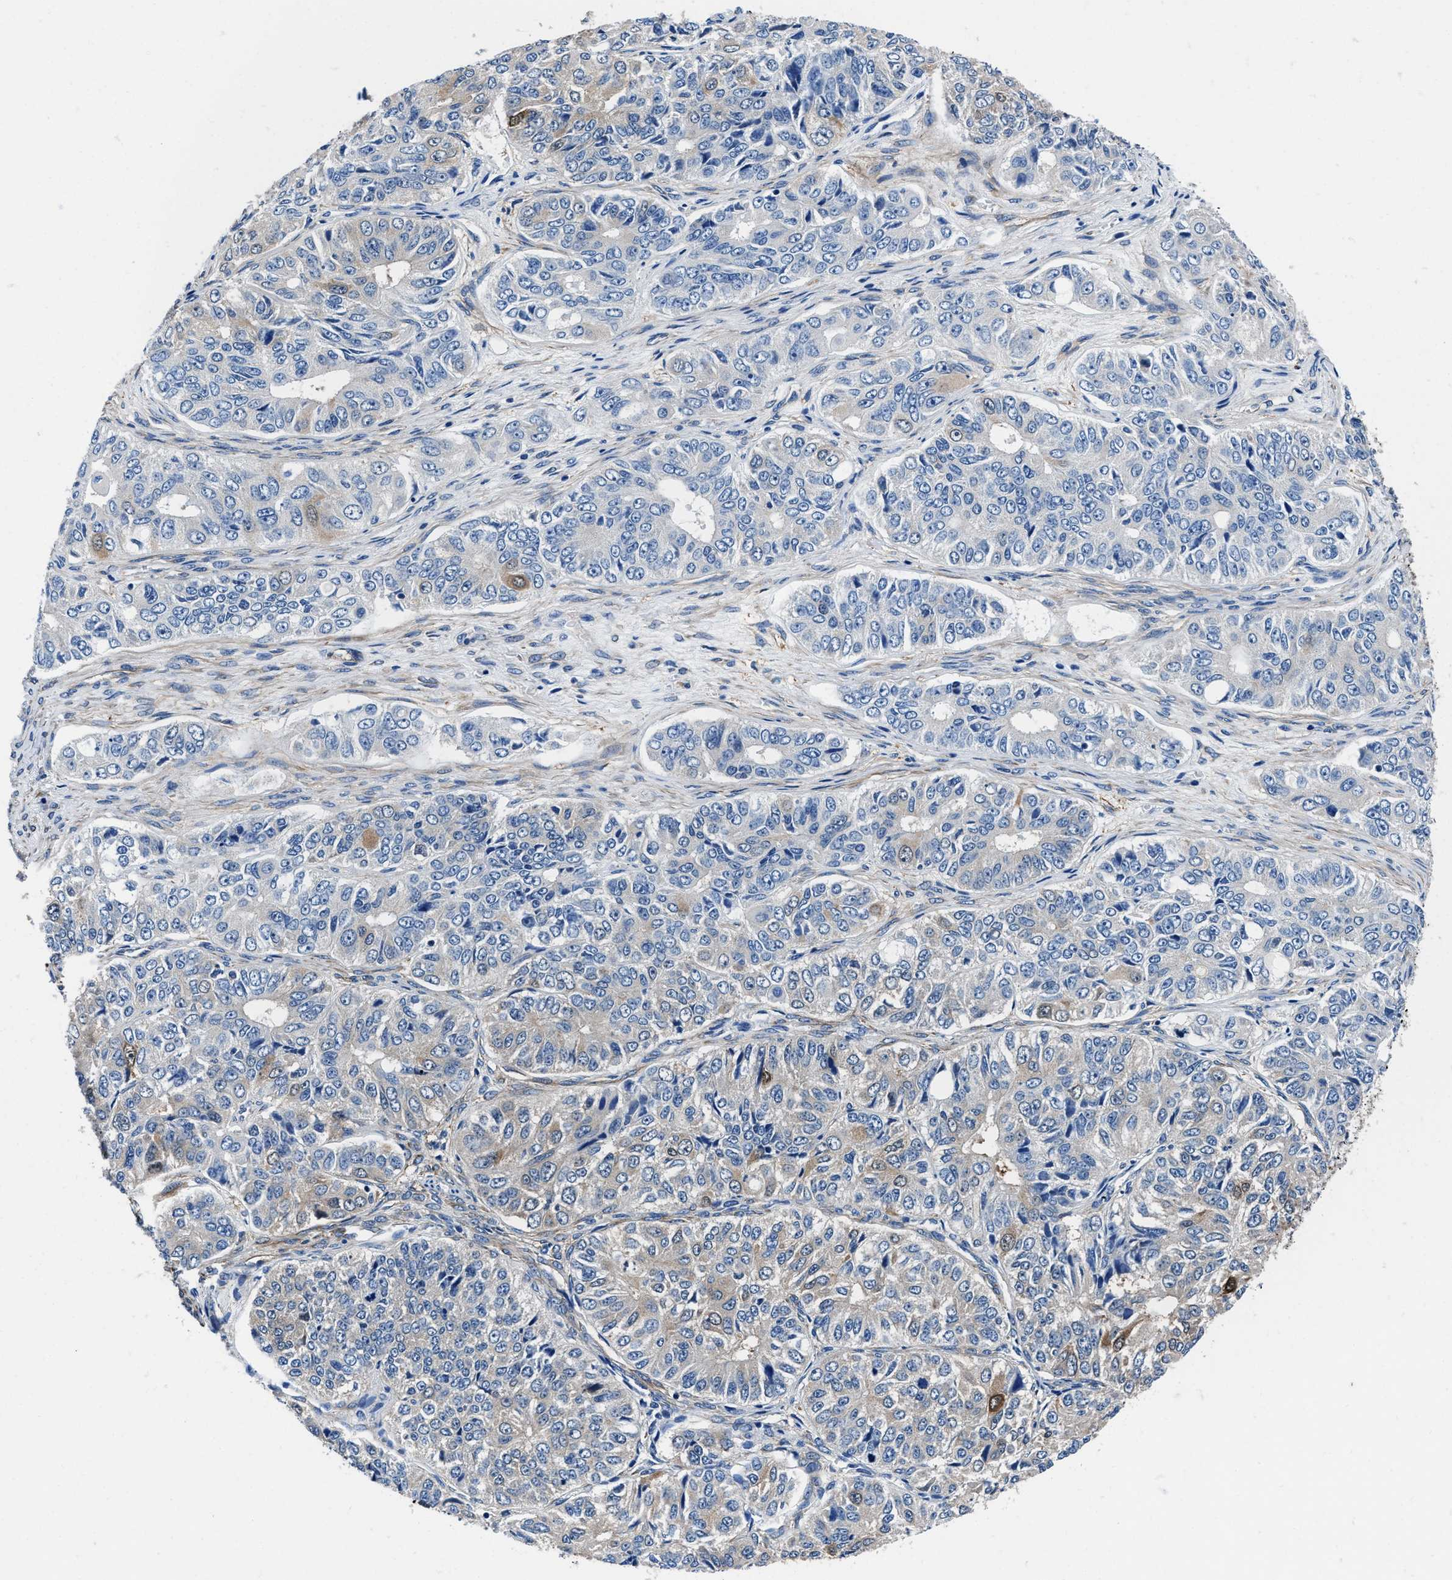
{"staining": {"intensity": "weak", "quantity": "25%-75%", "location": "cytoplasmic/membranous"}, "tissue": "ovarian cancer", "cell_type": "Tumor cells", "image_type": "cancer", "snomed": [{"axis": "morphology", "description": "Carcinoma, endometroid"}, {"axis": "topography", "description": "Ovary"}], "caption": "Weak cytoplasmic/membranous positivity for a protein is identified in approximately 25%-75% of tumor cells of ovarian cancer using IHC.", "gene": "NEU1", "patient": {"sex": "female", "age": 51}}